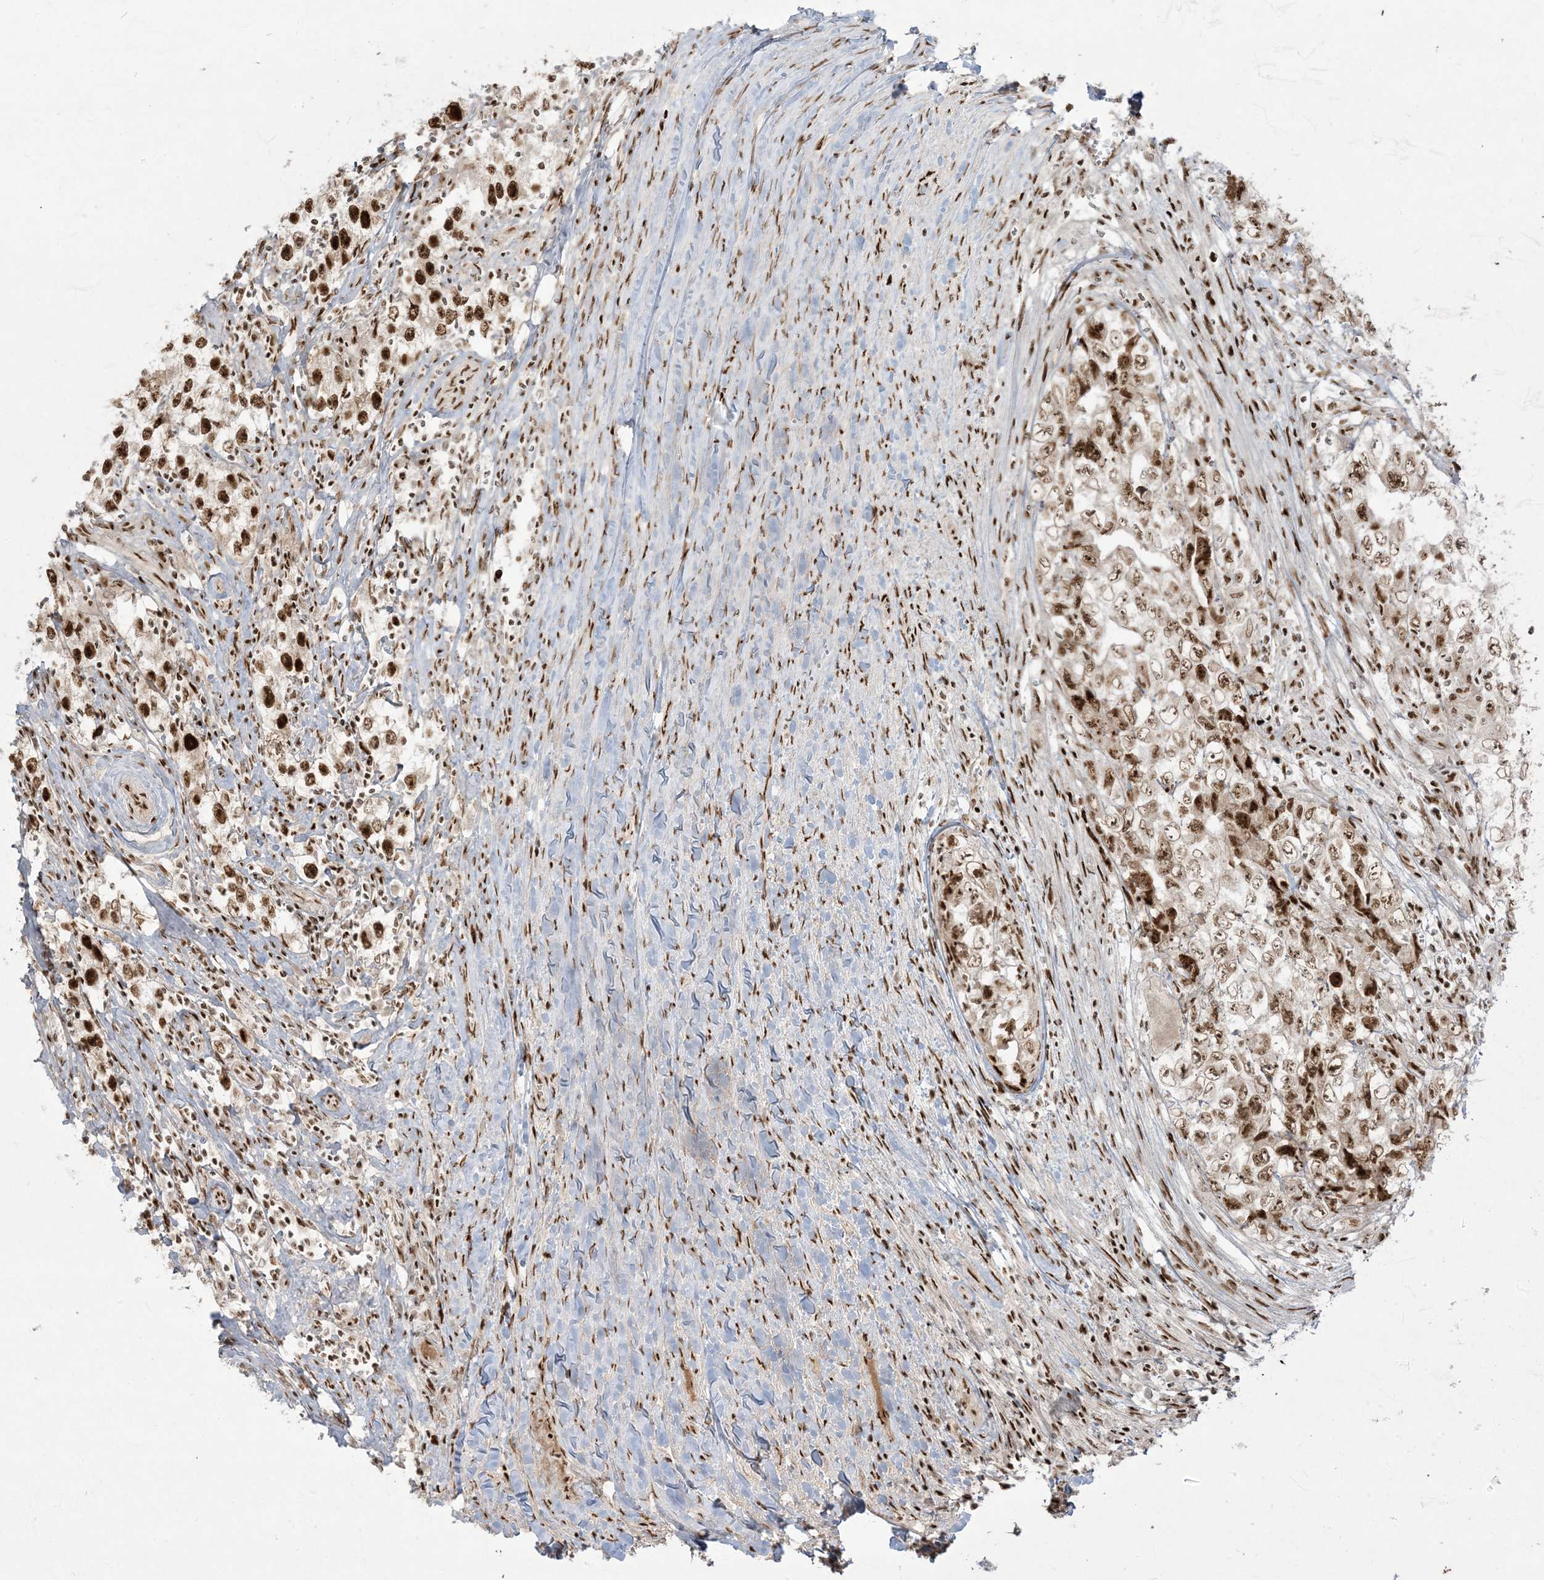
{"staining": {"intensity": "strong", "quantity": ">75%", "location": "nuclear"}, "tissue": "testis cancer", "cell_type": "Tumor cells", "image_type": "cancer", "snomed": [{"axis": "morphology", "description": "Seminoma, NOS"}, {"axis": "morphology", "description": "Carcinoma, Embryonal, NOS"}, {"axis": "topography", "description": "Testis"}], "caption": "DAB (3,3'-diaminobenzidine) immunohistochemical staining of human seminoma (testis) displays strong nuclear protein expression in approximately >75% of tumor cells.", "gene": "RBM10", "patient": {"sex": "male", "age": 43}}